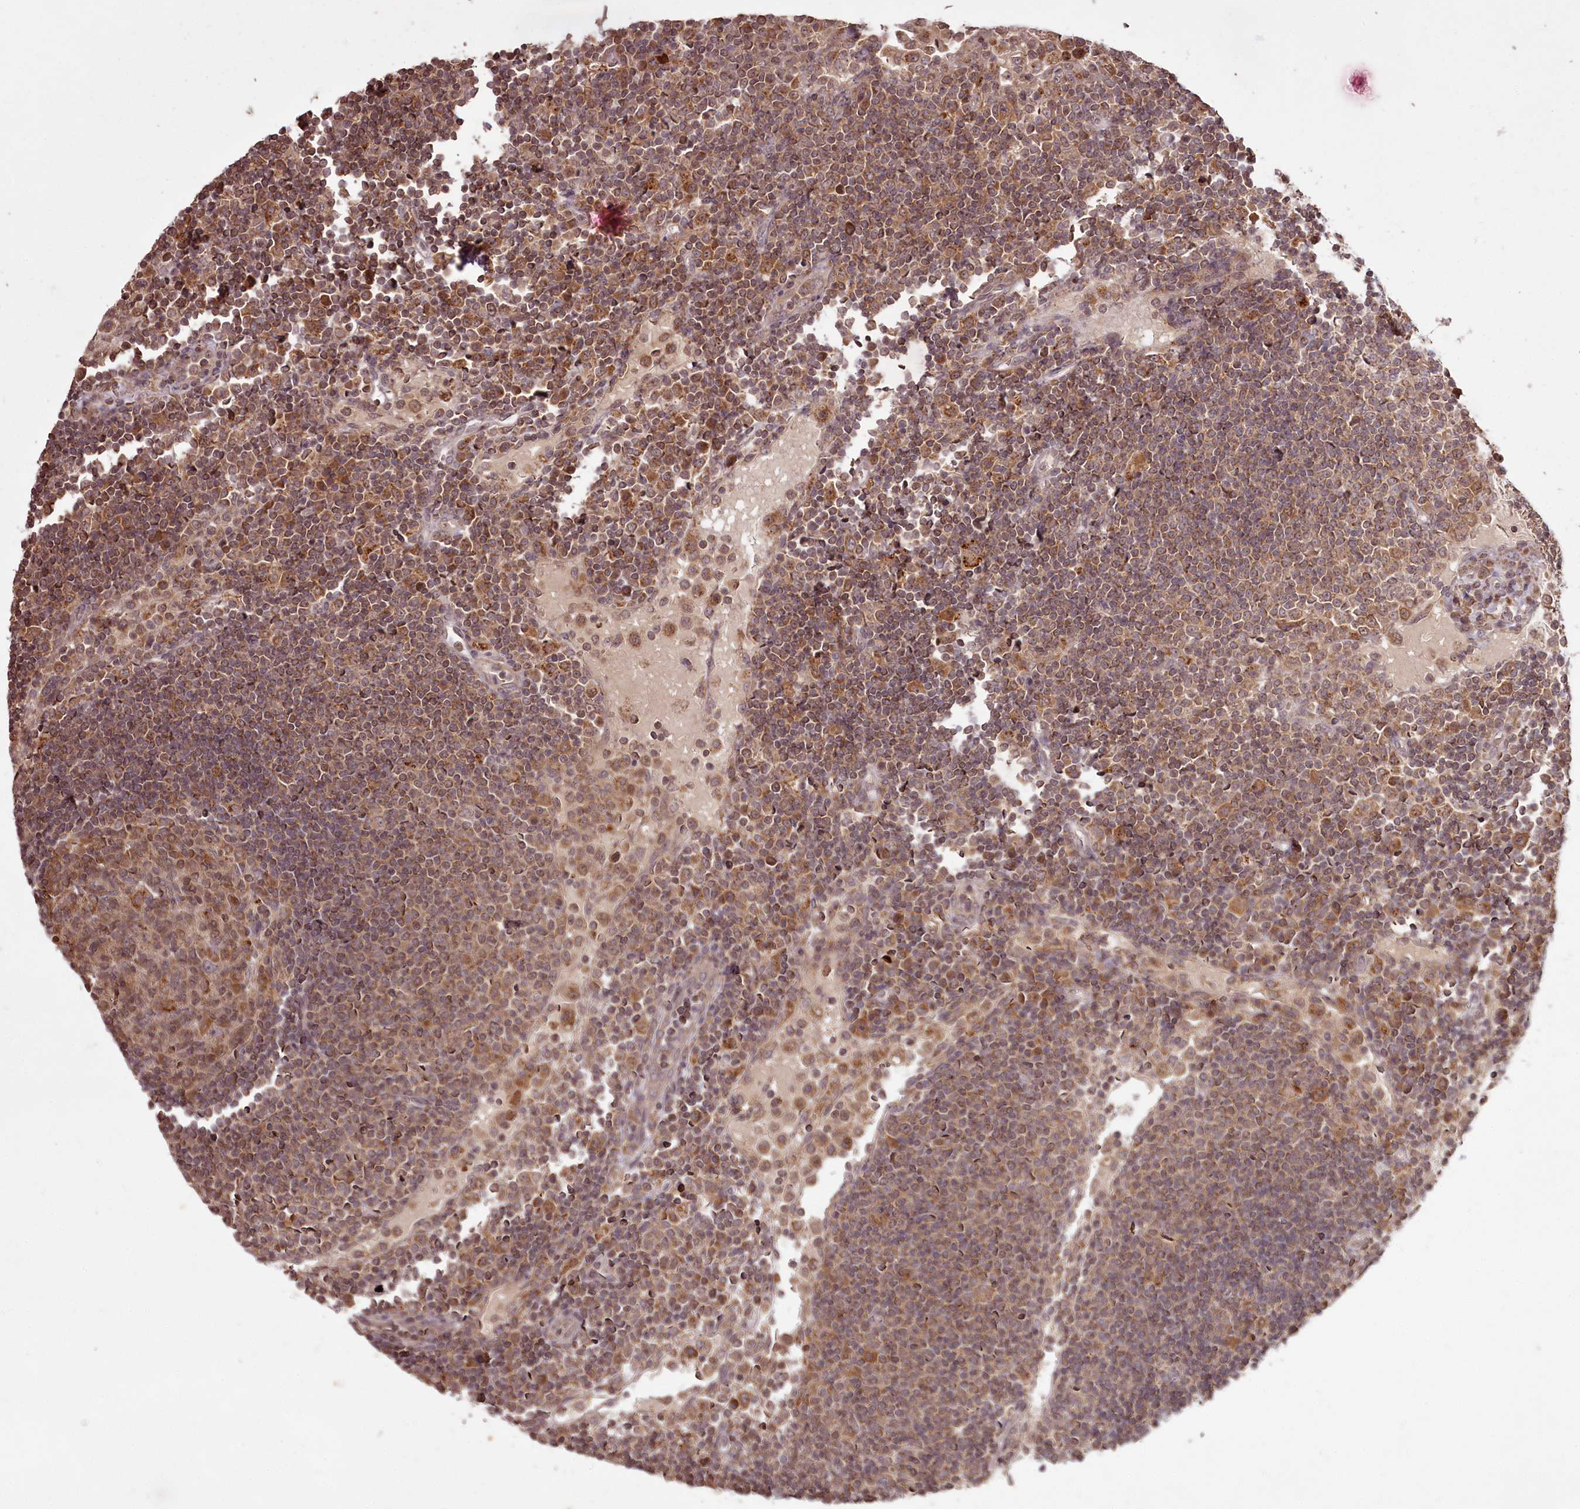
{"staining": {"intensity": "moderate", "quantity": ">75%", "location": "cytoplasmic/membranous"}, "tissue": "lymph node", "cell_type": "Germinal center cells", "image_type": "normal", "snomed": [{"axis": "morphology", "description": "Normal tissue, NOS"}, {"axis": "topography", "description": "Lymph node"}], "caption": "Immunohistochemical staining of benign lymph node shows moderate cytoplasmic/membranous protein staining in approximately >75% of germinal center cells. The protein of interest is stained brown, and the nuclei are stained in blue (DAB IHC with brightfield microscopy, high magnification).", "gene": "PCBP2", "patient": {"sex": "female", "age": 53}}